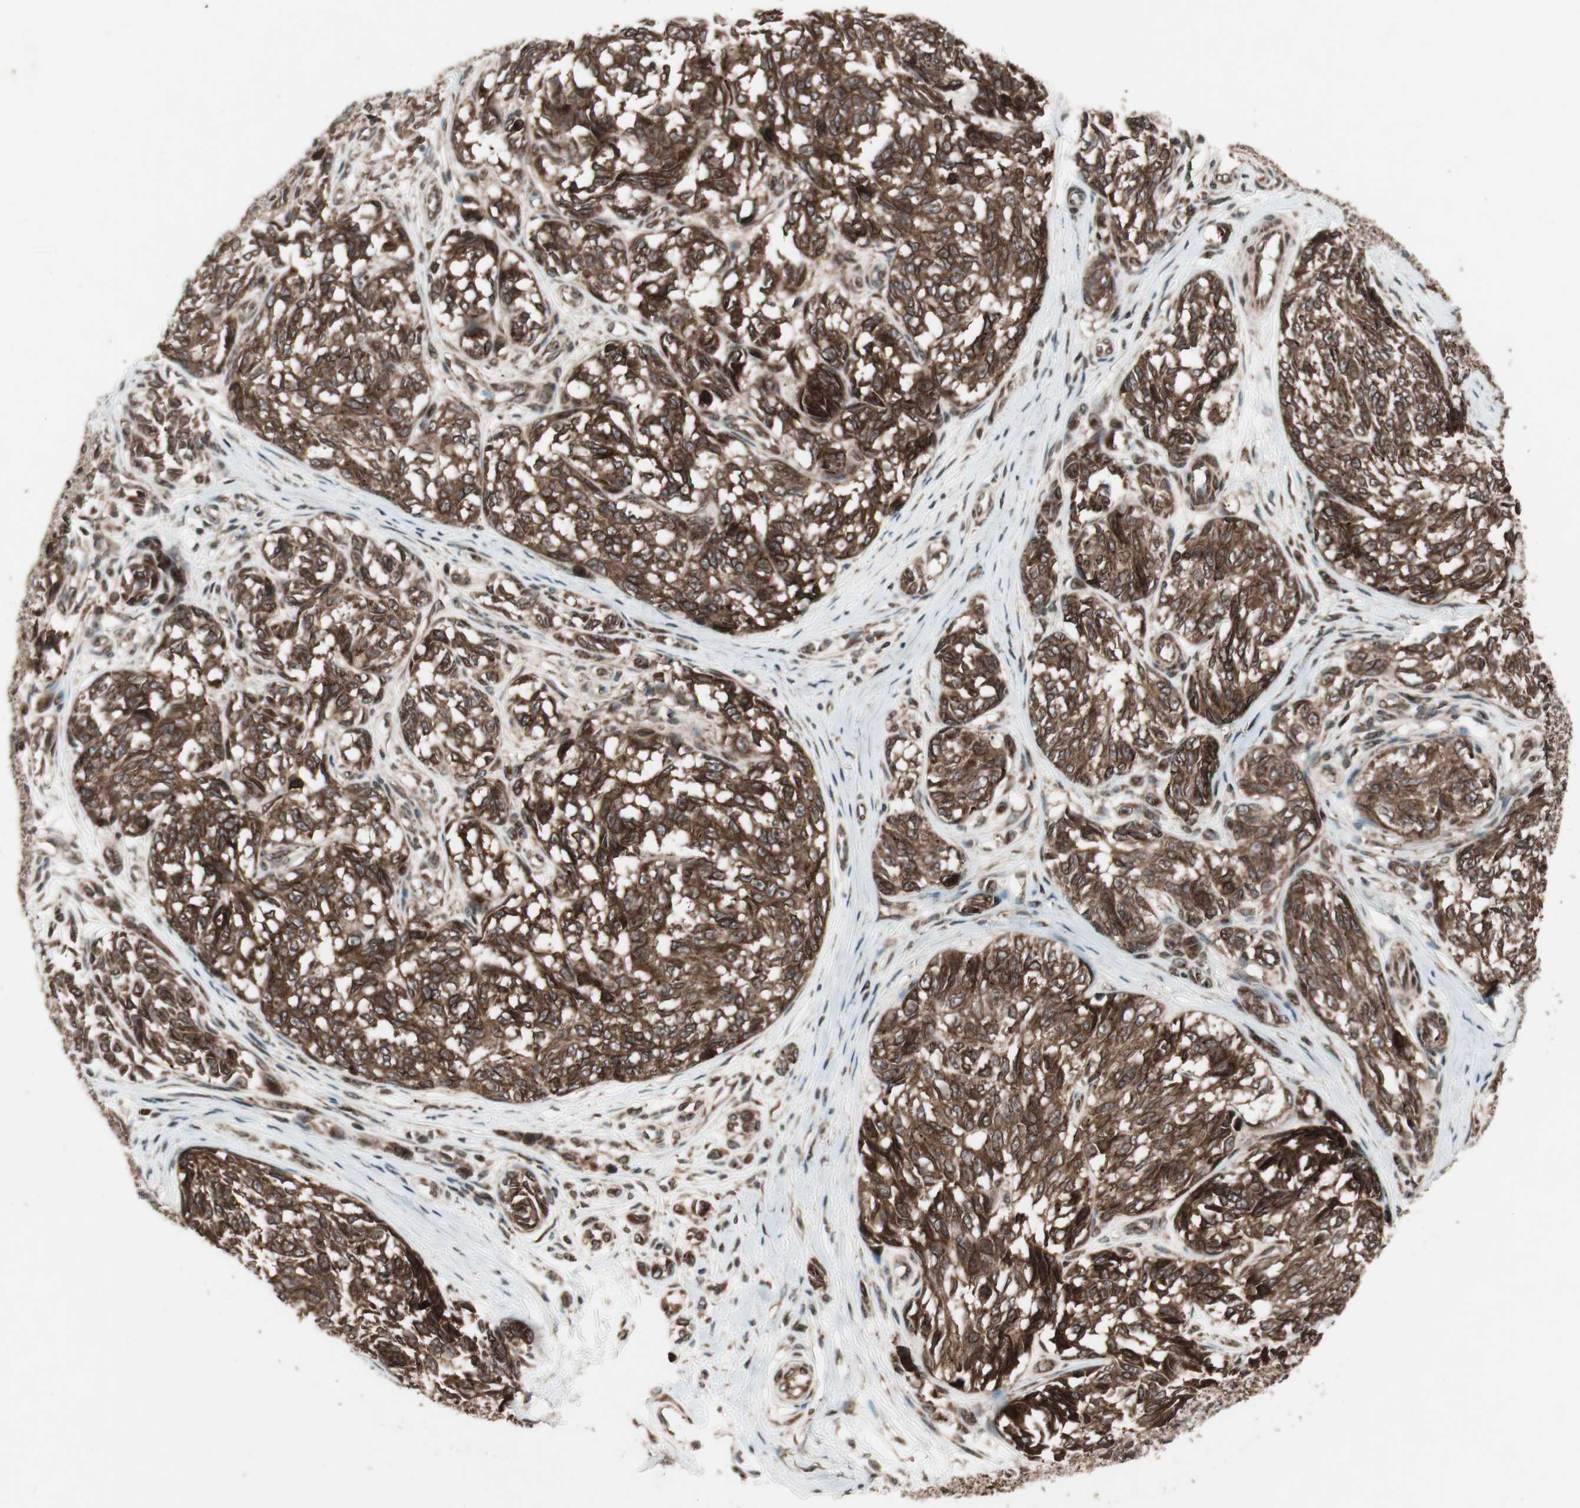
{"staining": {"intensity": "strong", "quantity": ">75%", "location": "cytoplasmic/membranous,nuclear"}, "tissue": "melanoma", "cell_type": "Tumor cells", "image_type": "cancer", "snomed": [{"axis": "morphology", "description": "Malignant melanoma, NOS"}, {"axis": "topography", "description": "Skin"}], "caption": "Human melanoma stained with a protein marker shows strong staining in tumor cells.", "gene": "NUP62", "patient": {"sex": "female", "age": 64}}